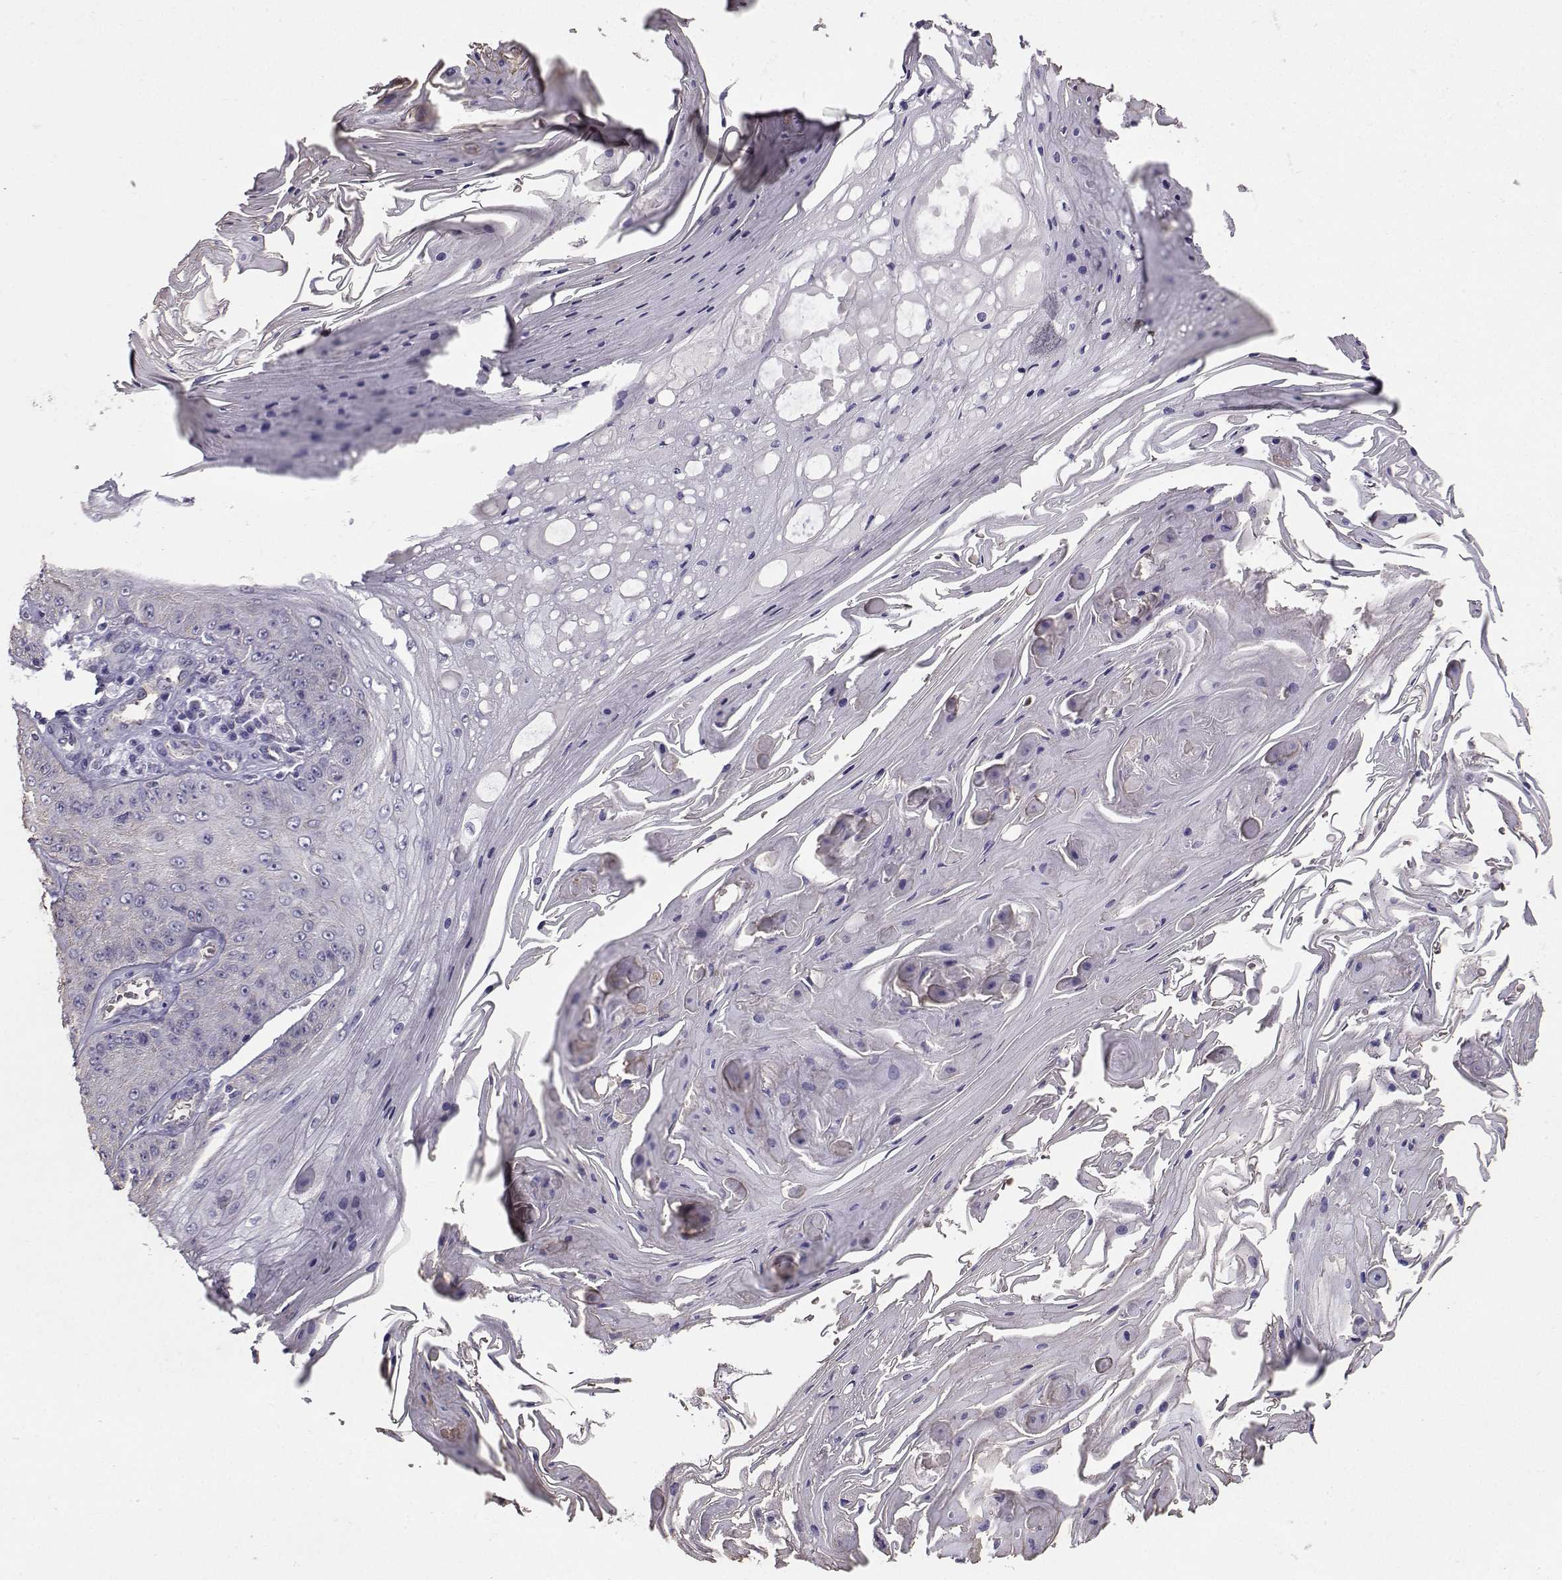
{"staining": {"intensity": "negative", "quantity": "none", "location": "none"}, "tissue": "skin cancer", "cell_type": "Tumor cells", "image_type": "cancer", "snomed": [{"axis": "morphology", "description": "Squamous cell carcinoma, NOS"}, {"axis": "topography", "description": "Skin"}], "caption": "The immunohistochemistry (IHC) photomicrograph has no significant positivity in tumor cells of skin cancer (squamous cell carcinoma) tissue.", "gene": "CLUL1", "patient": {"sex": "male", "age": 70}}